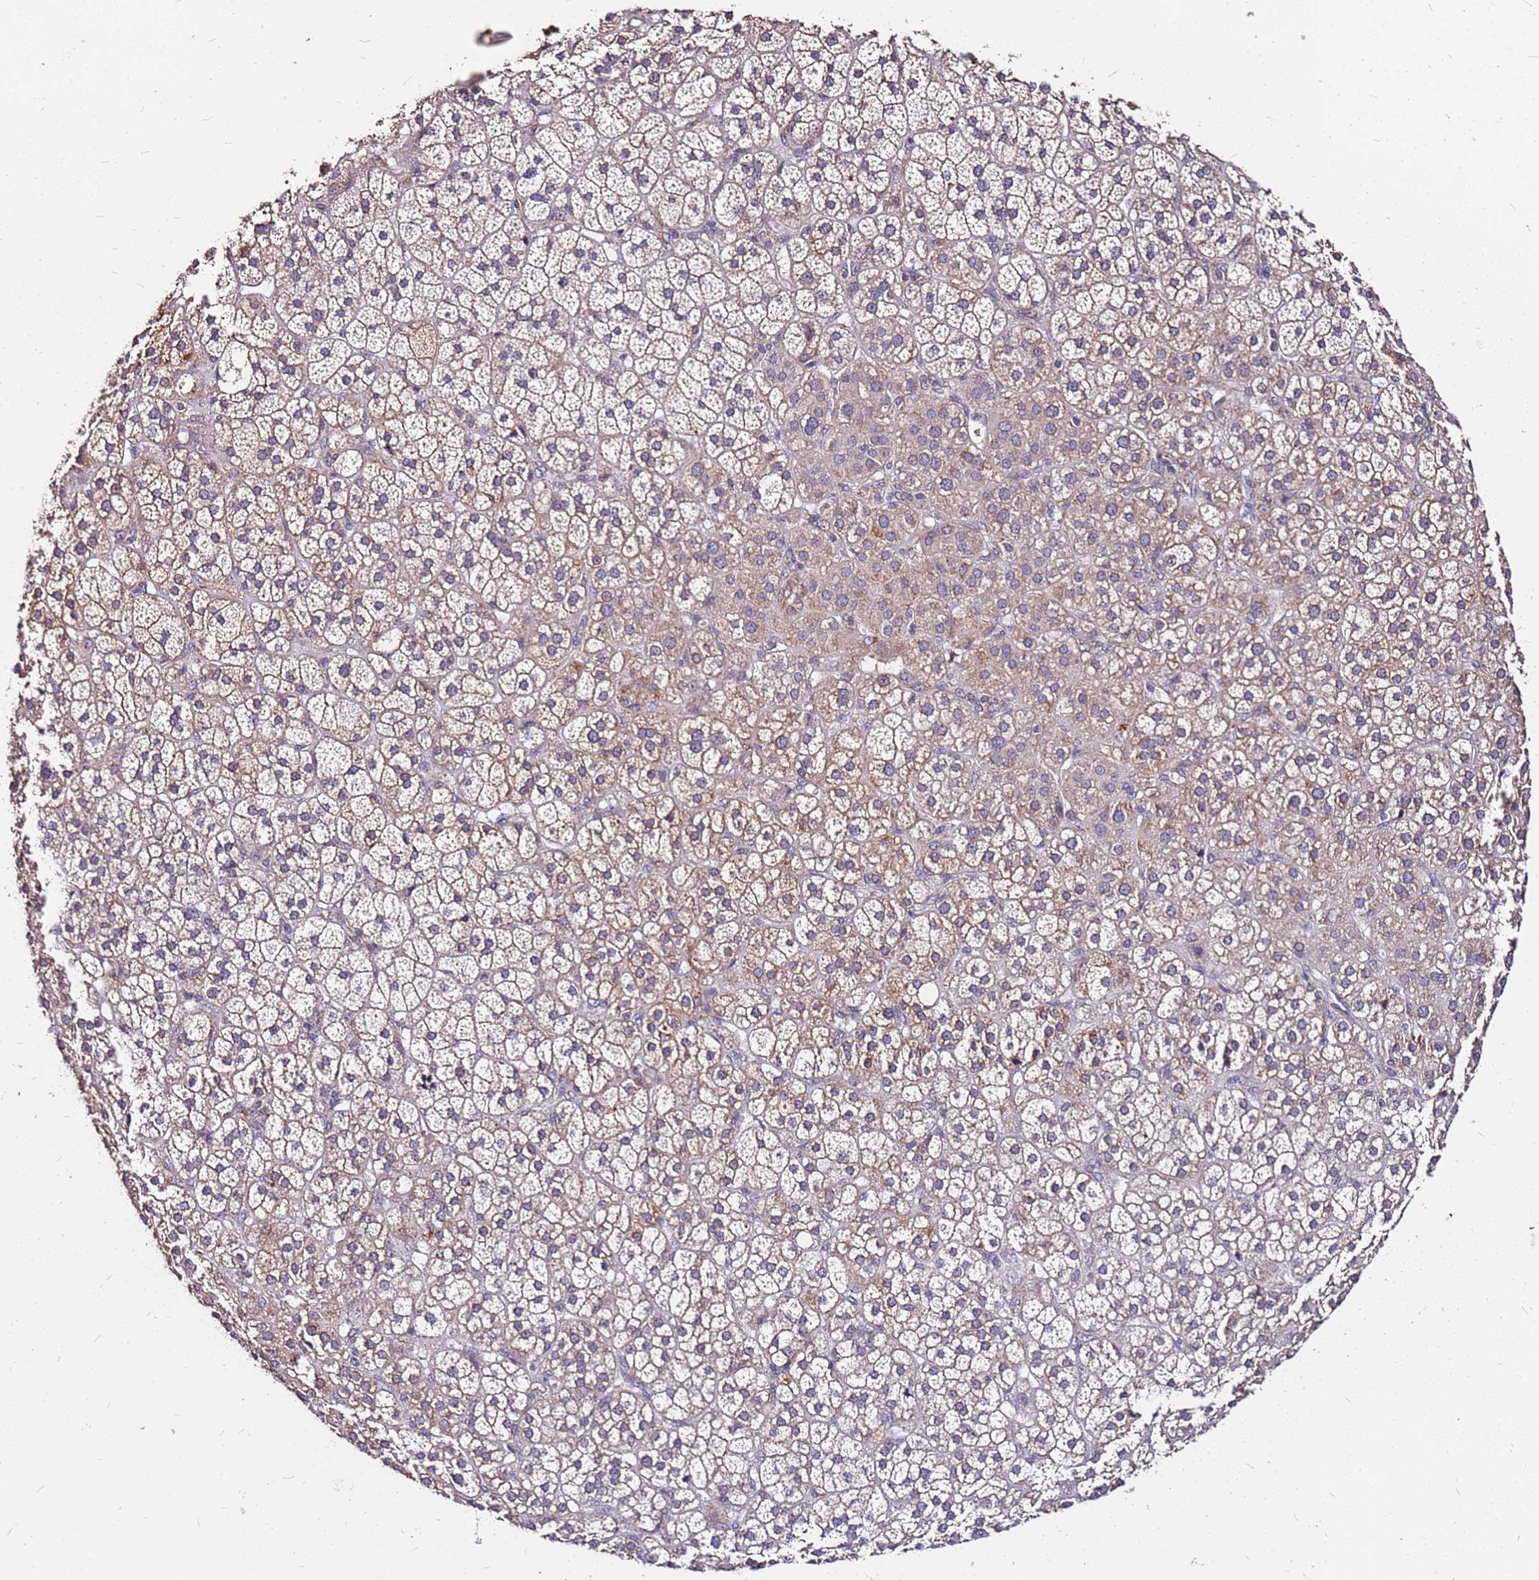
{"staining": {"intensity": "moderate", "quantity": "25%-75%", "location": "cytoplasmic/membranous"}, "tissue": "adrenal gland", "cell_type": "Glandular cells", "image_type": "normal", "snomed": [{"axis": "morphology", "description": "Normal tissue, NOS"}, {"axis": "topography", "description": "Adrenal gland"}], "caption": "Brown immunohistochemical staining in benign adrenal gland exhibits moderate cytoplasmic/membranous positivity in about 25%-75% of glandular cells. Nuclei are stained in blue.", "gene": "DCDC2C", "patient": {"sex": "female", "age": 70}}